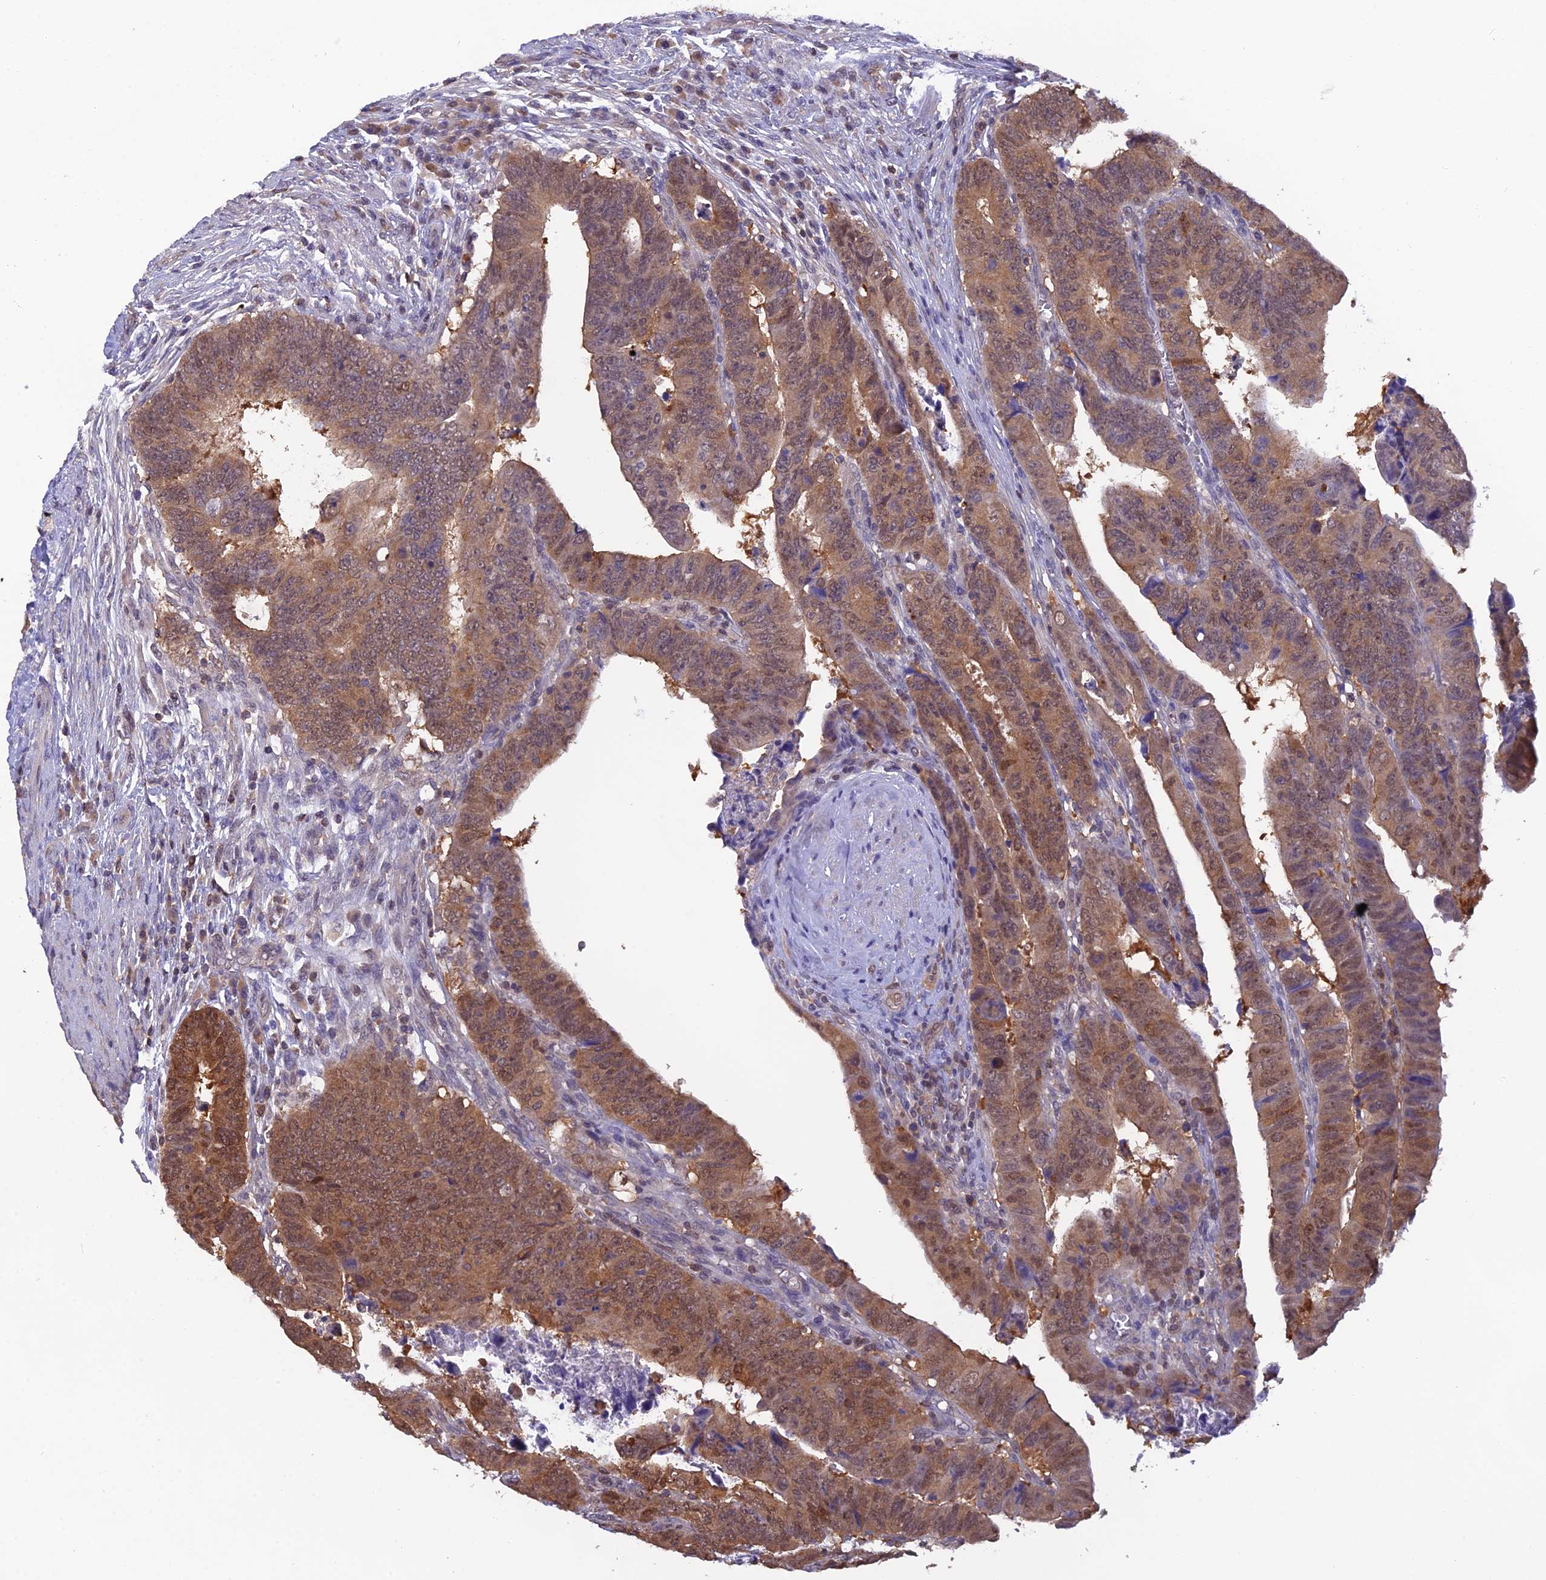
{"staining": {"intensity": "moderate", "quantity": ">75%", "location": "cytoplasmic/membranous,nuclear"}, "tissue": "colorectal cancer", "cell_type": "Tumor cells", "image_type": "cancer", "snomed": [{"axis": "morphology", "description": "Normal tissue, NOS"}, {"axis": "morphology", "description": "Adenocarcinoma, NOS"}, {"axis": "topography", "description": "Rectum"}], "caption": "Immunohistochemistry (IHC) image of human colorectal cancer (adenocarcinoma) stained for a protein (brown), which shows medium levels of moderate cytoplasmic/membranous and nuclear positivity in about >75% of tumor cells.", "gene": "HINT1", "patient": {"sex": "female", "age": 65}}